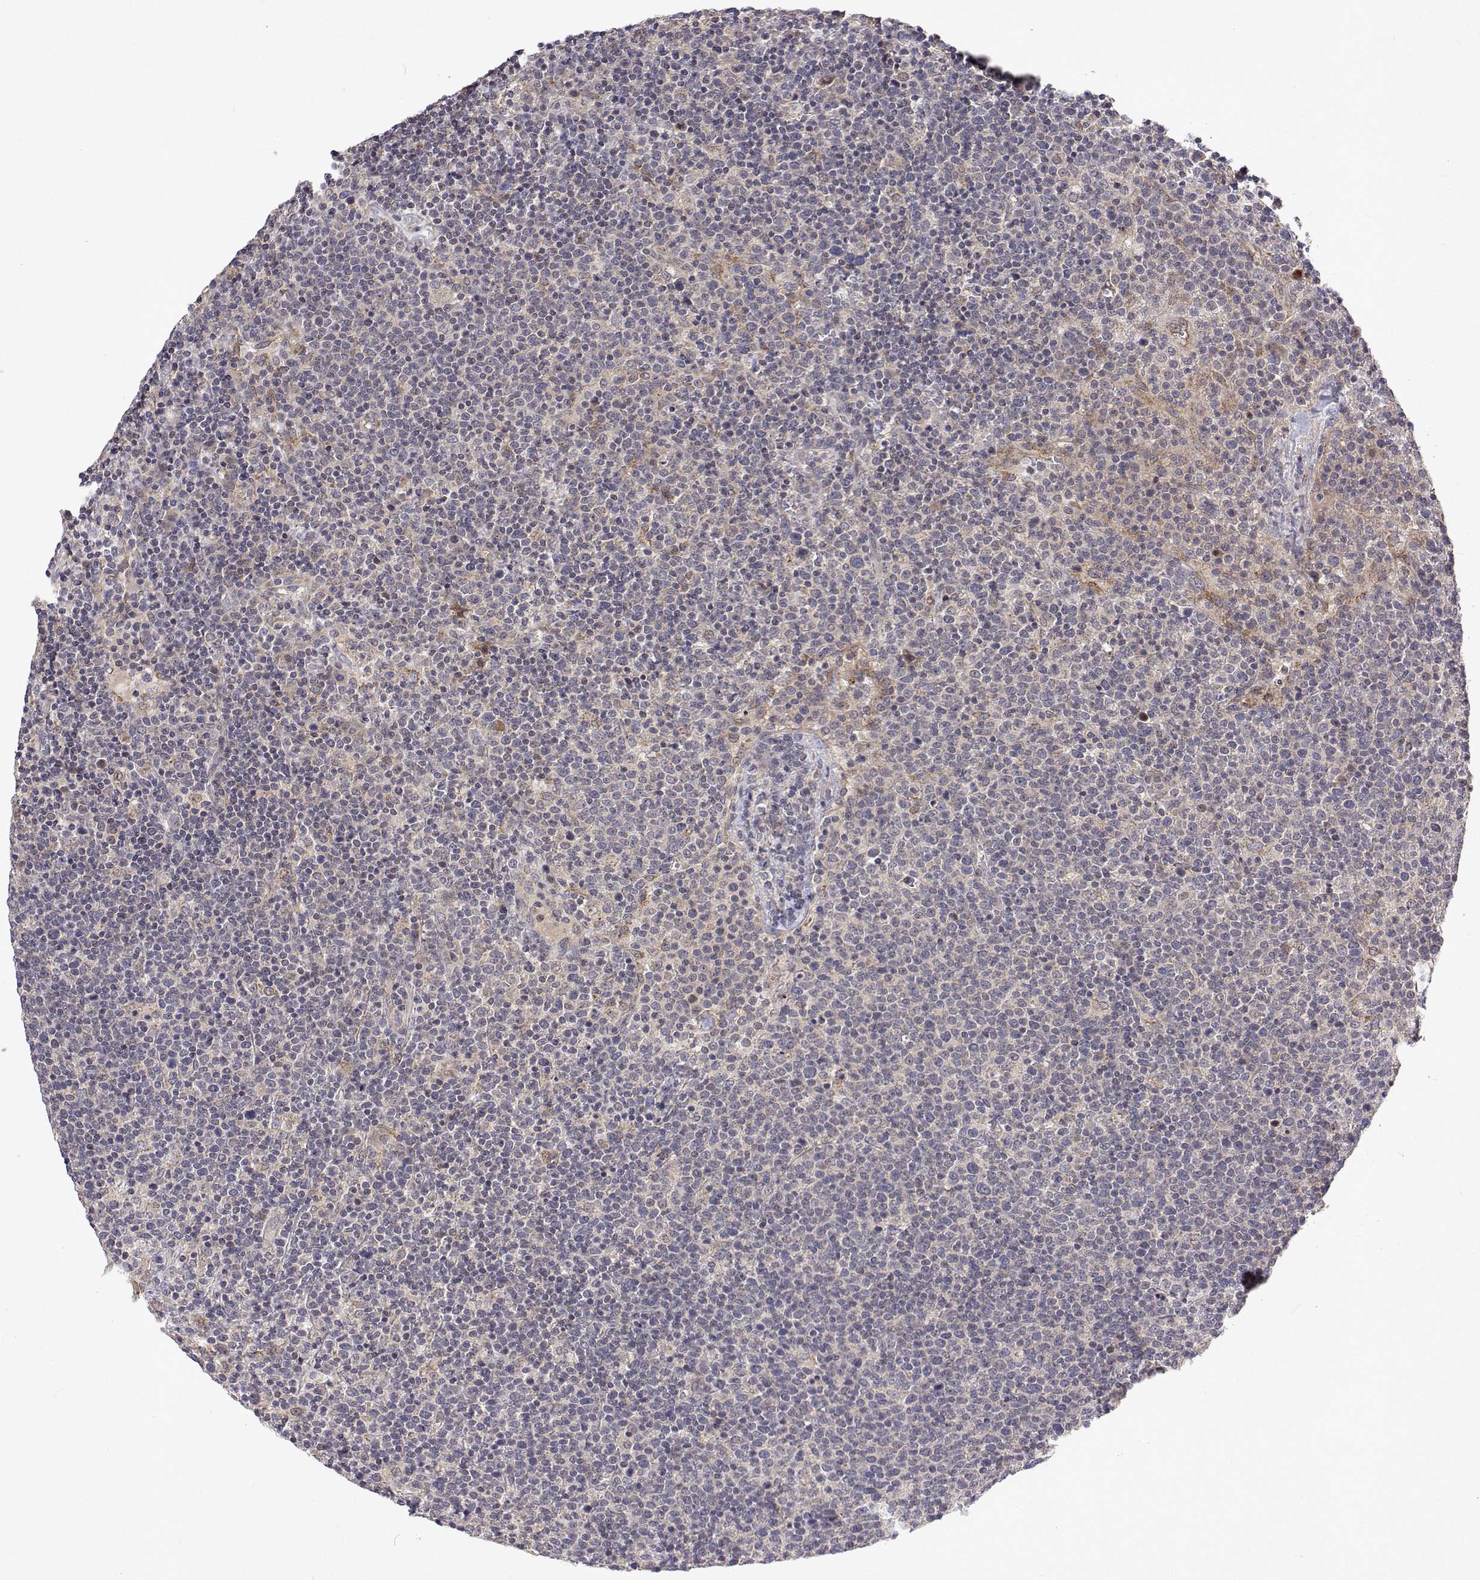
{"staining": {"intensity": "negative", "quantity": "none", "location": "none"}, "tissue": "lymphoma", "cell_type": "Tumor cells", "image_type": "cancer", "snomed": [{"axis": "morphology", "description": "Malignant lymphoma, non-Hodgkin's type, High grade"}, {"axis": "topography", "description": "Lymph node"}], "caption": "This is an IHC image of lymphoma. There is no positivity in tumor cells.", "gene": "ALKBH8", "patient": {"sex": "male", "age": 61}}